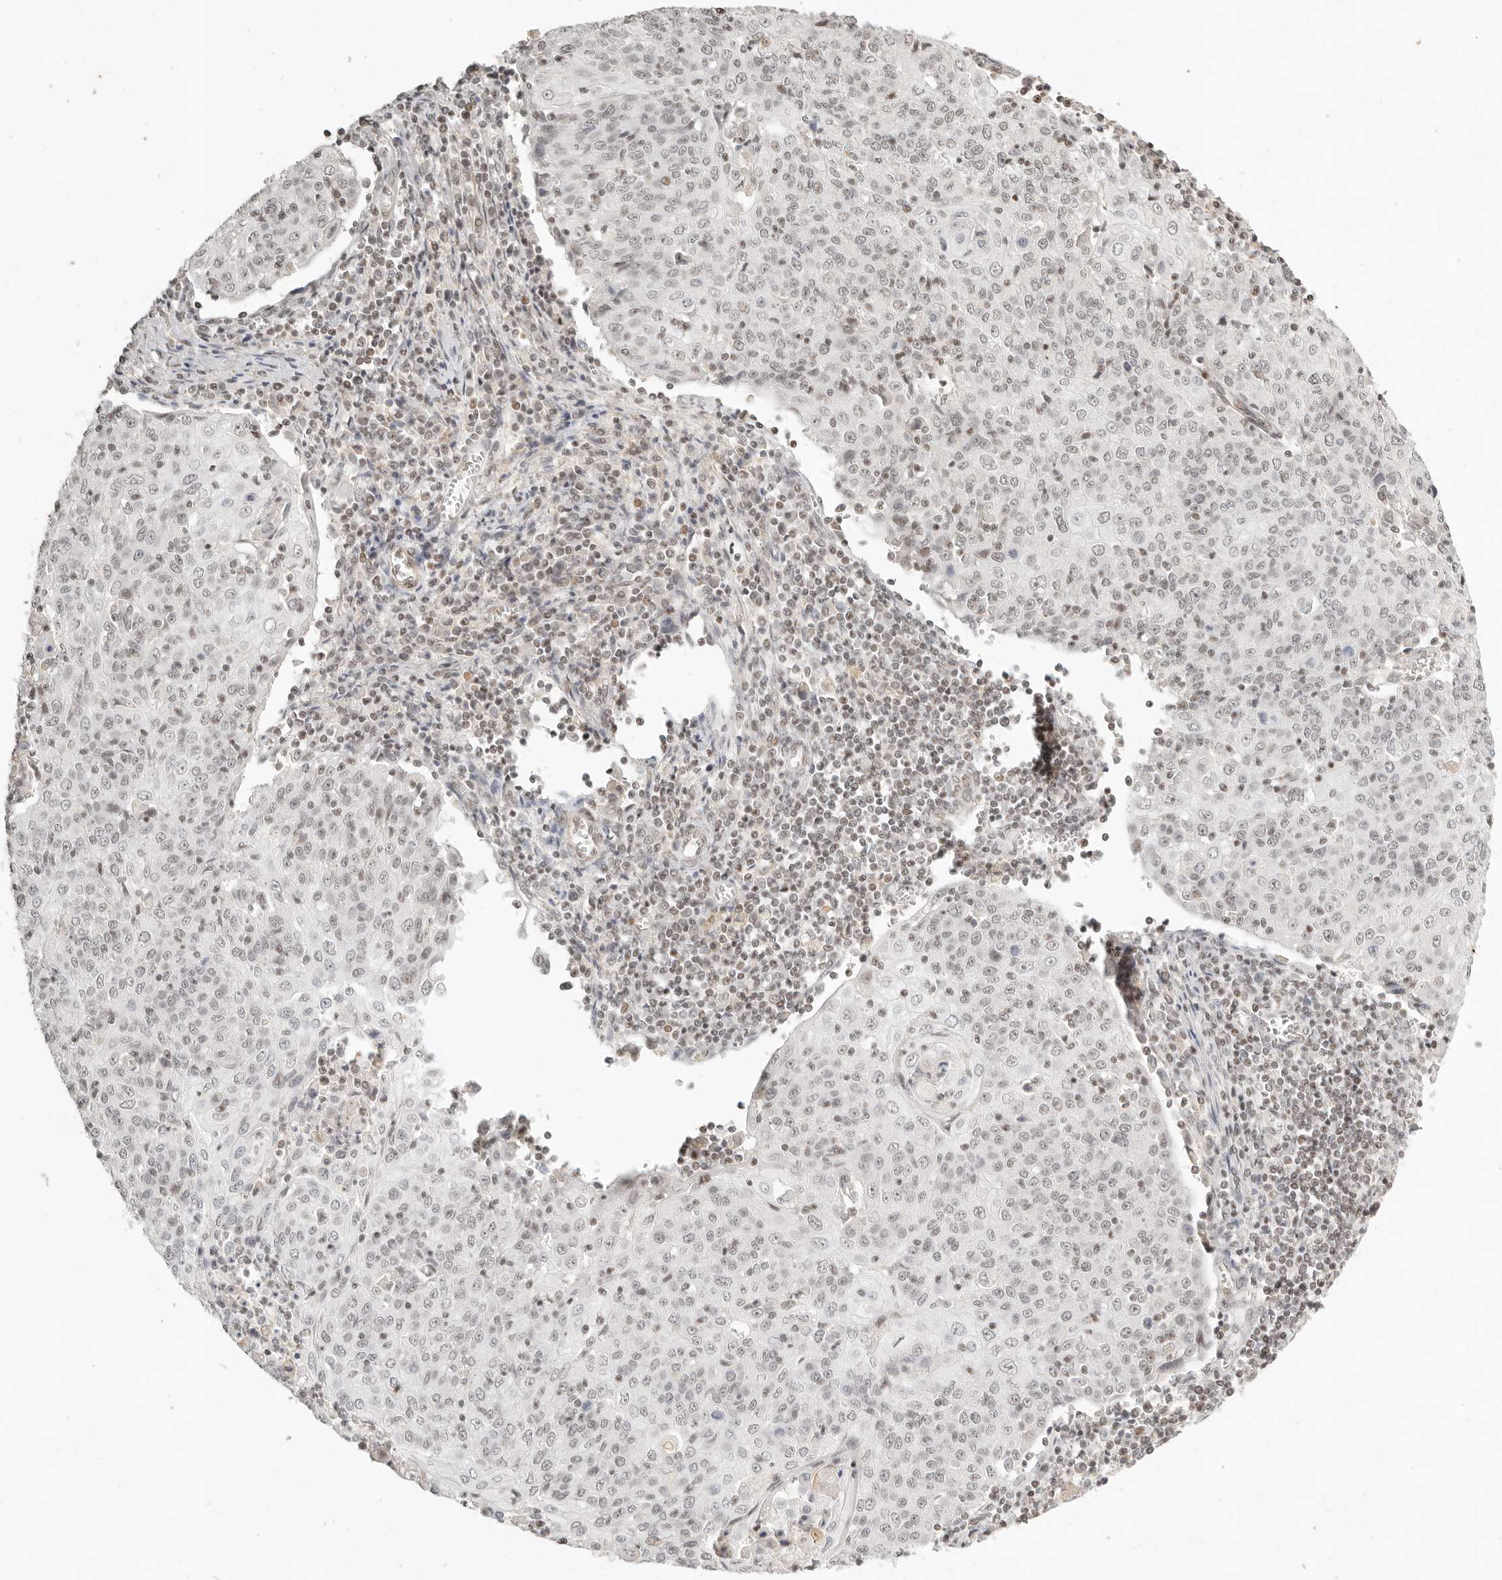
{"staining": {"intensity": "moderate", "quantity": "<25%", "location": "nuclear"}, "tissue": "cervical cancer", "cell_type": "Tumor cells", "image_type": "cancer", "snomed": [{"axis": "morphology", "description": "Squamous cell carcinoma, NOS"}, {"axis": "topography", "description": "Cervix"}], "caption": "This histopathology image displays cervical cancer stained with IHC to label a protein in brown. The nuclear of tumor cells show moderate positivity for the protein. Nuclei are counter-stained blue.", "gene": "GABPA", "patient": {"sex": "female", "age": 48}}